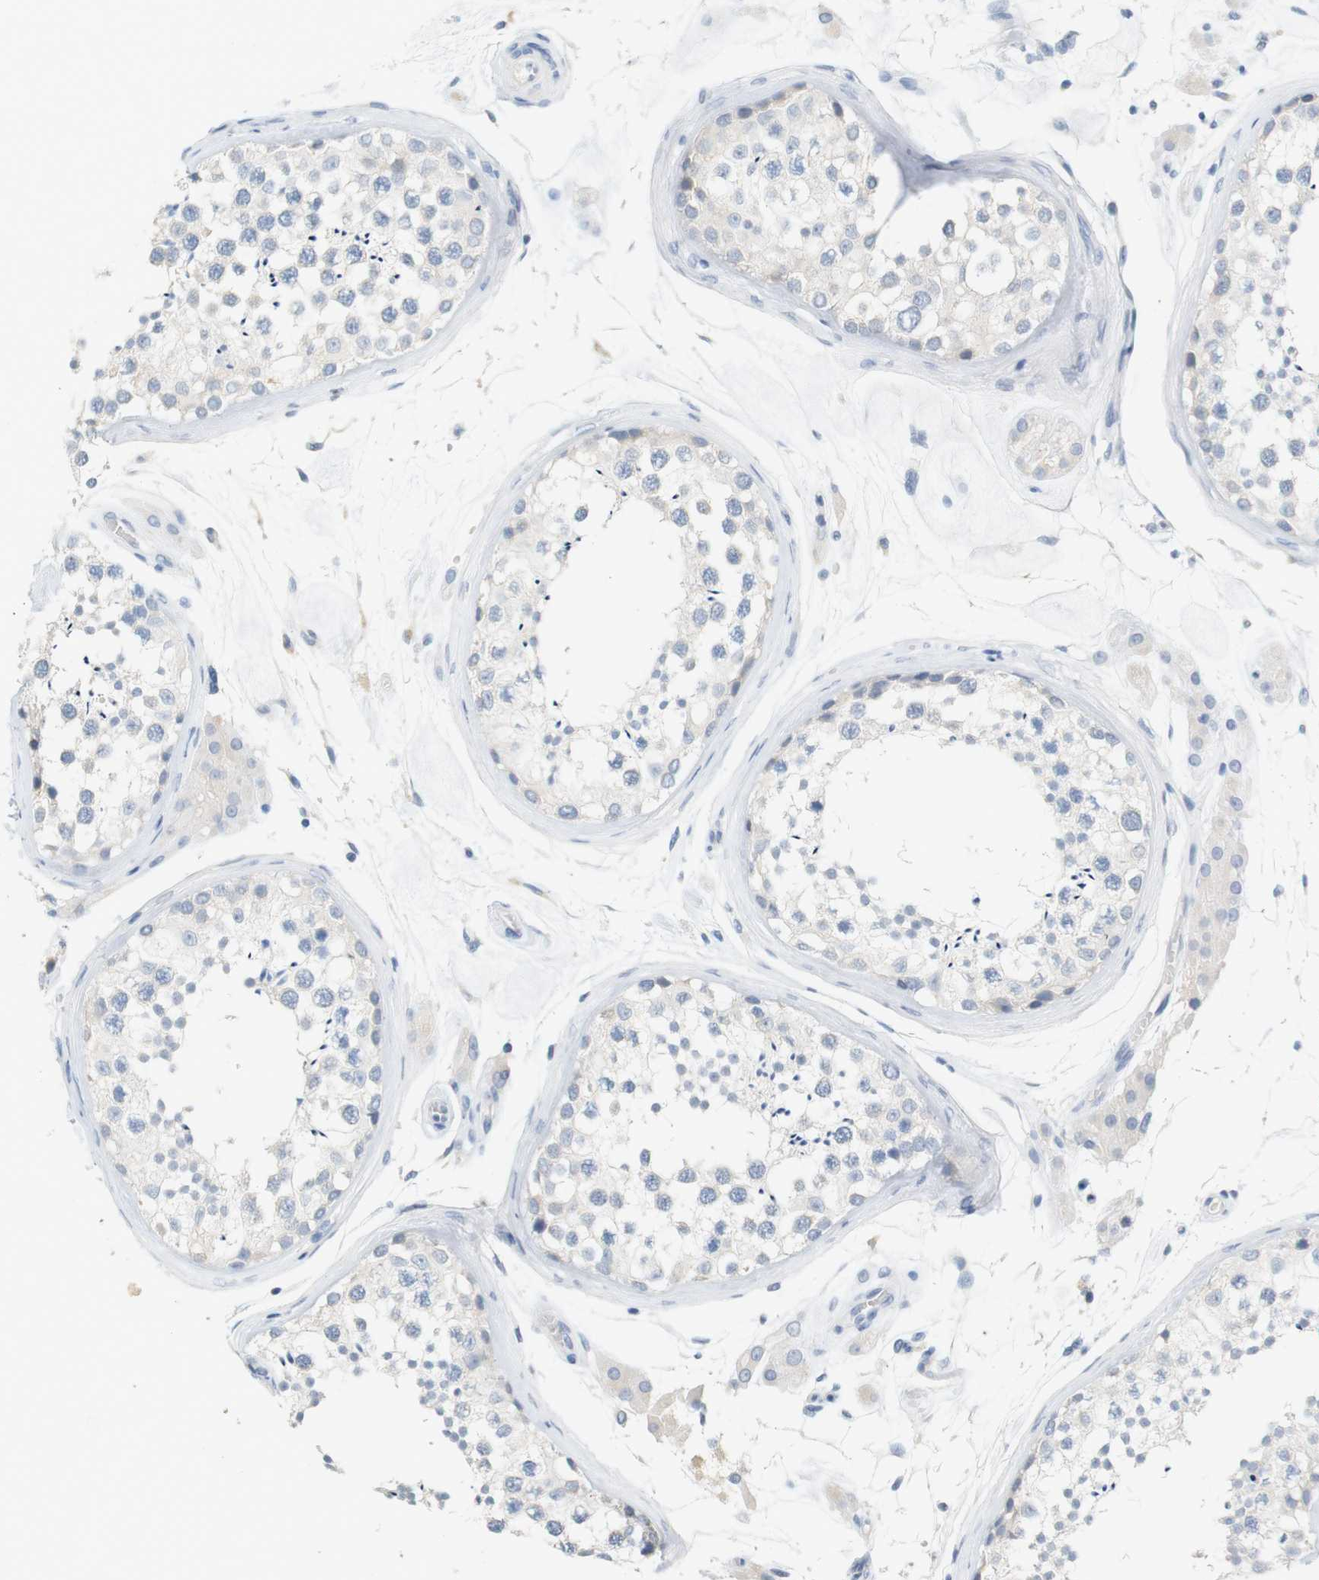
{"staining": {"intensity": "negative", "quantity": "none", "location": "none"}, "tissue": "testis", "cell_type": "Cells in seminiferous ducts", "image_type": "normal", "snomed": [{"axis": "morphology", "description": "Normal tissue, NOS"}, {"axis": "topography", "description": "Testis"}], "caption": "A high-resolution photomicrograph shows IHC staining of normal testis, which demonstrates no significant staining in cells in seminiferous ducts. (Immunohistochemistry (ihc), brightfield microscopy, high magnification).", "gene": "RGS9", "patient": {"sex": "male", "age": 46}}